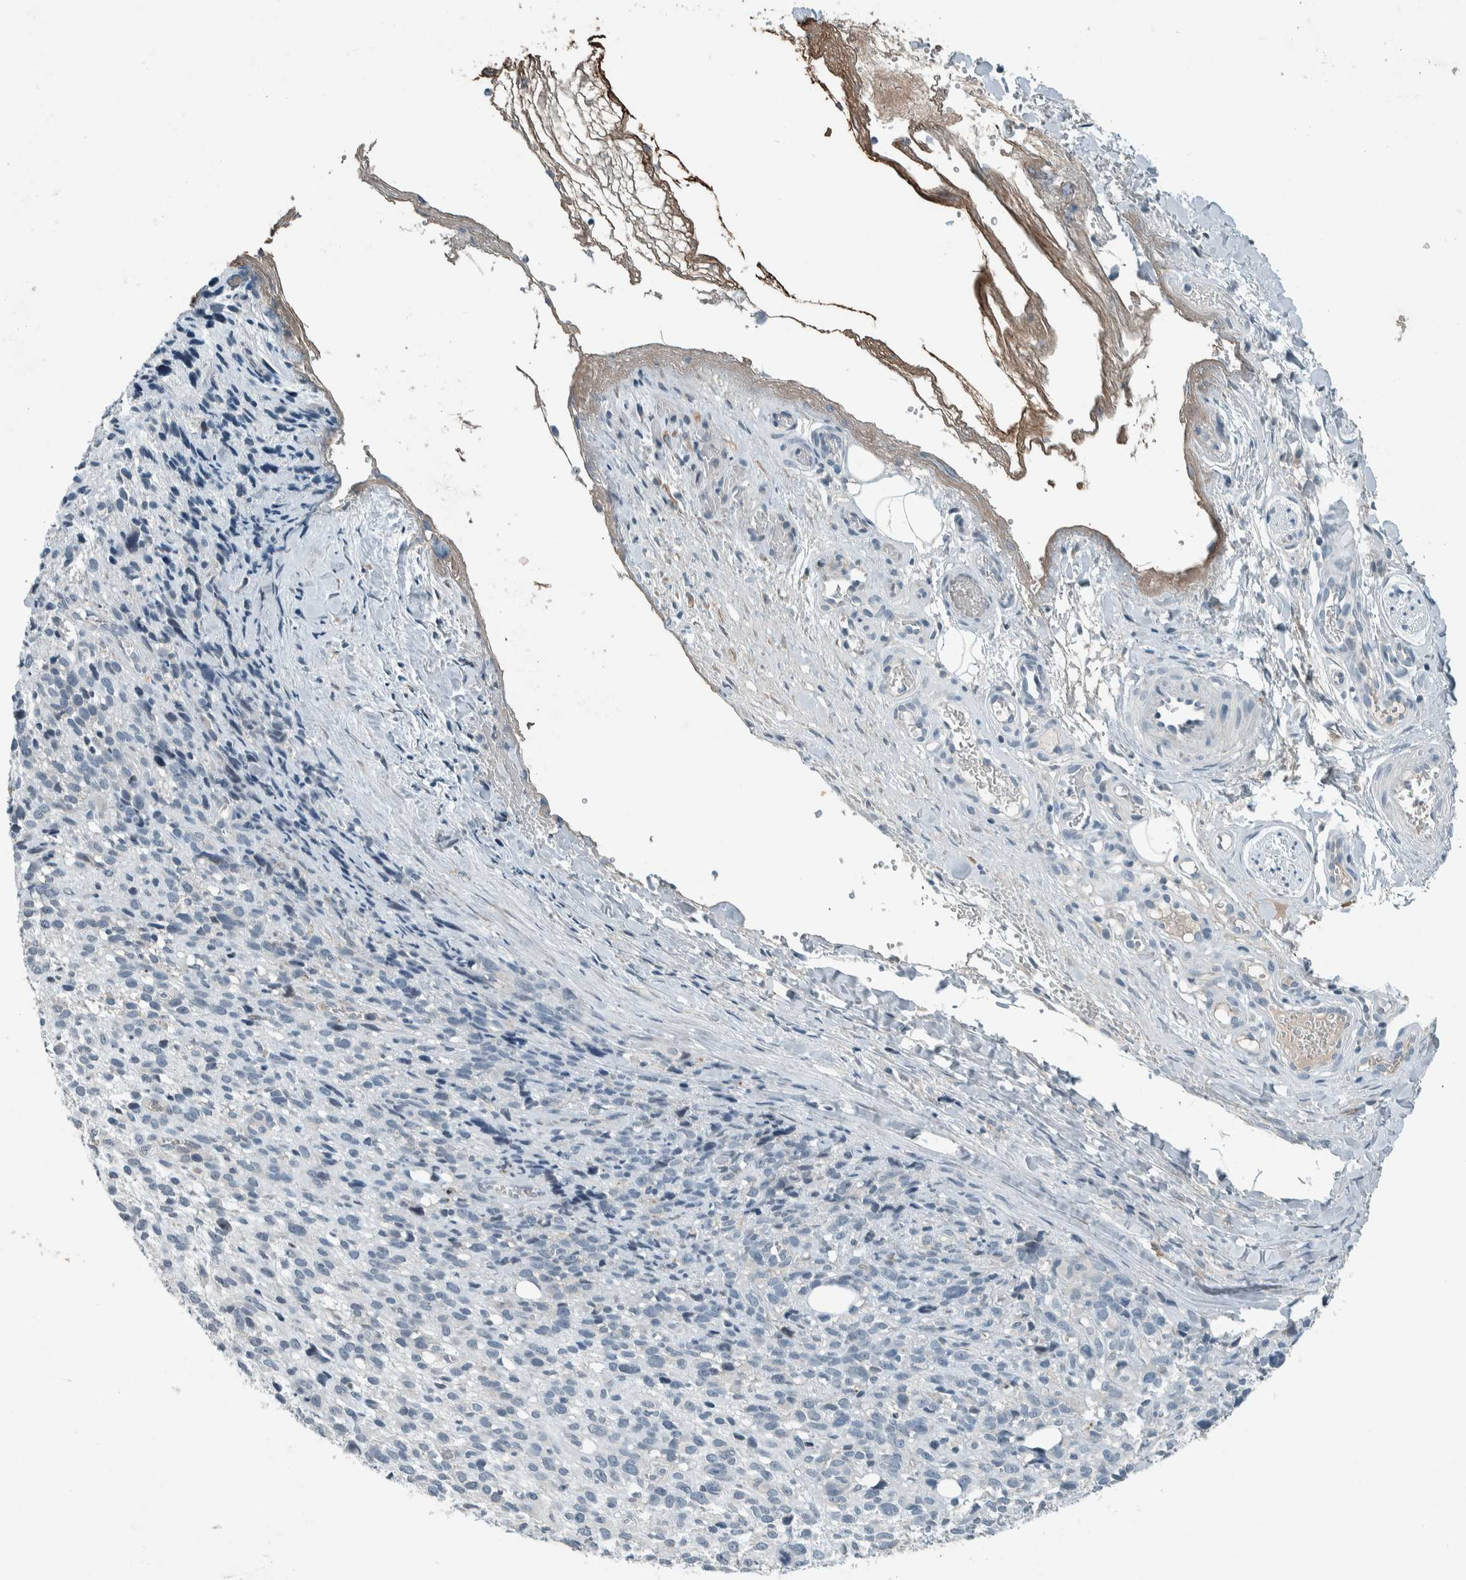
{"staining": {"intensity": "negative", "quantity": "none", "location": "none"}, "tissue": "melanoma", "cell_type": "Tumor cells", "image_type": "cancer", "snomed": [{"axis": "morphology", "description": "Malignant melanoma, NOS"}, {"axis": "topography", "description": "Skin"}], "caption": "A photomicrograph of melanoma stained for a protein shows no brown staining in tumor cells.", "gene": "CERCAM", "patient": {"sex": "female", "age": 55}}